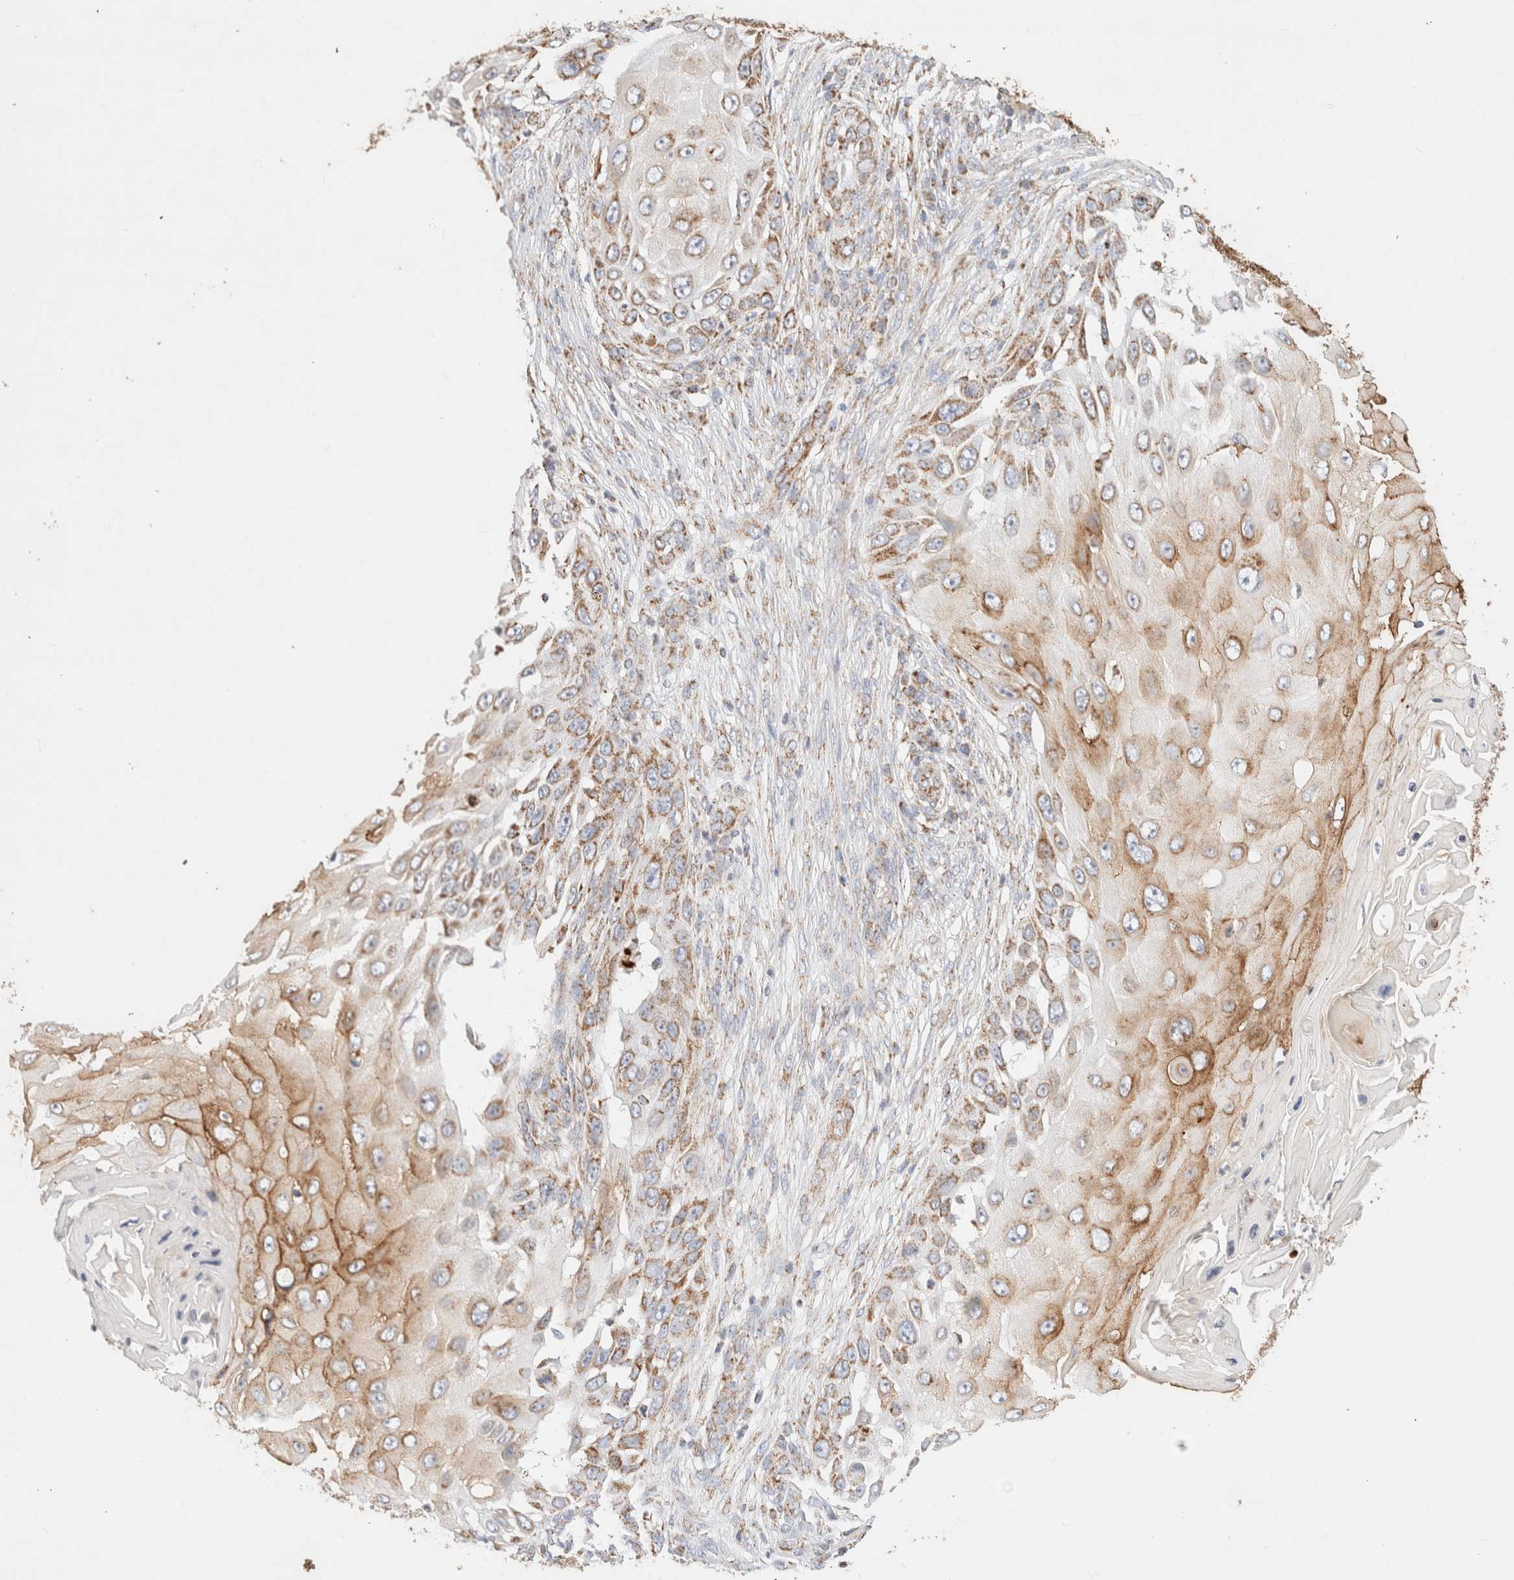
{"staining": {"intensity": "moderate", "quantity": ">75%", "location": "cytoplasmic/membranous"}, "tissue": "skin cancer", "cell_type": "Tumor cells", "image_type": "cancer", "snomed": [{"axis": "morphology", "description": "Squamous cell carcinoma, NOS"}, {"axis": "topography", "description": "Skin"}], "caption": "Tumor cells show moderate cytoplasmic/membranous positivity in about >75% of cells in skin cancer. (Stains: DAB (3,3'-diaminobenzidine) in brown, nuclei in blue, Microscopy: brightfield microscopy at high magnification).", "gene": "PHB2", "patient": {"sex": "female", "age": 44}}